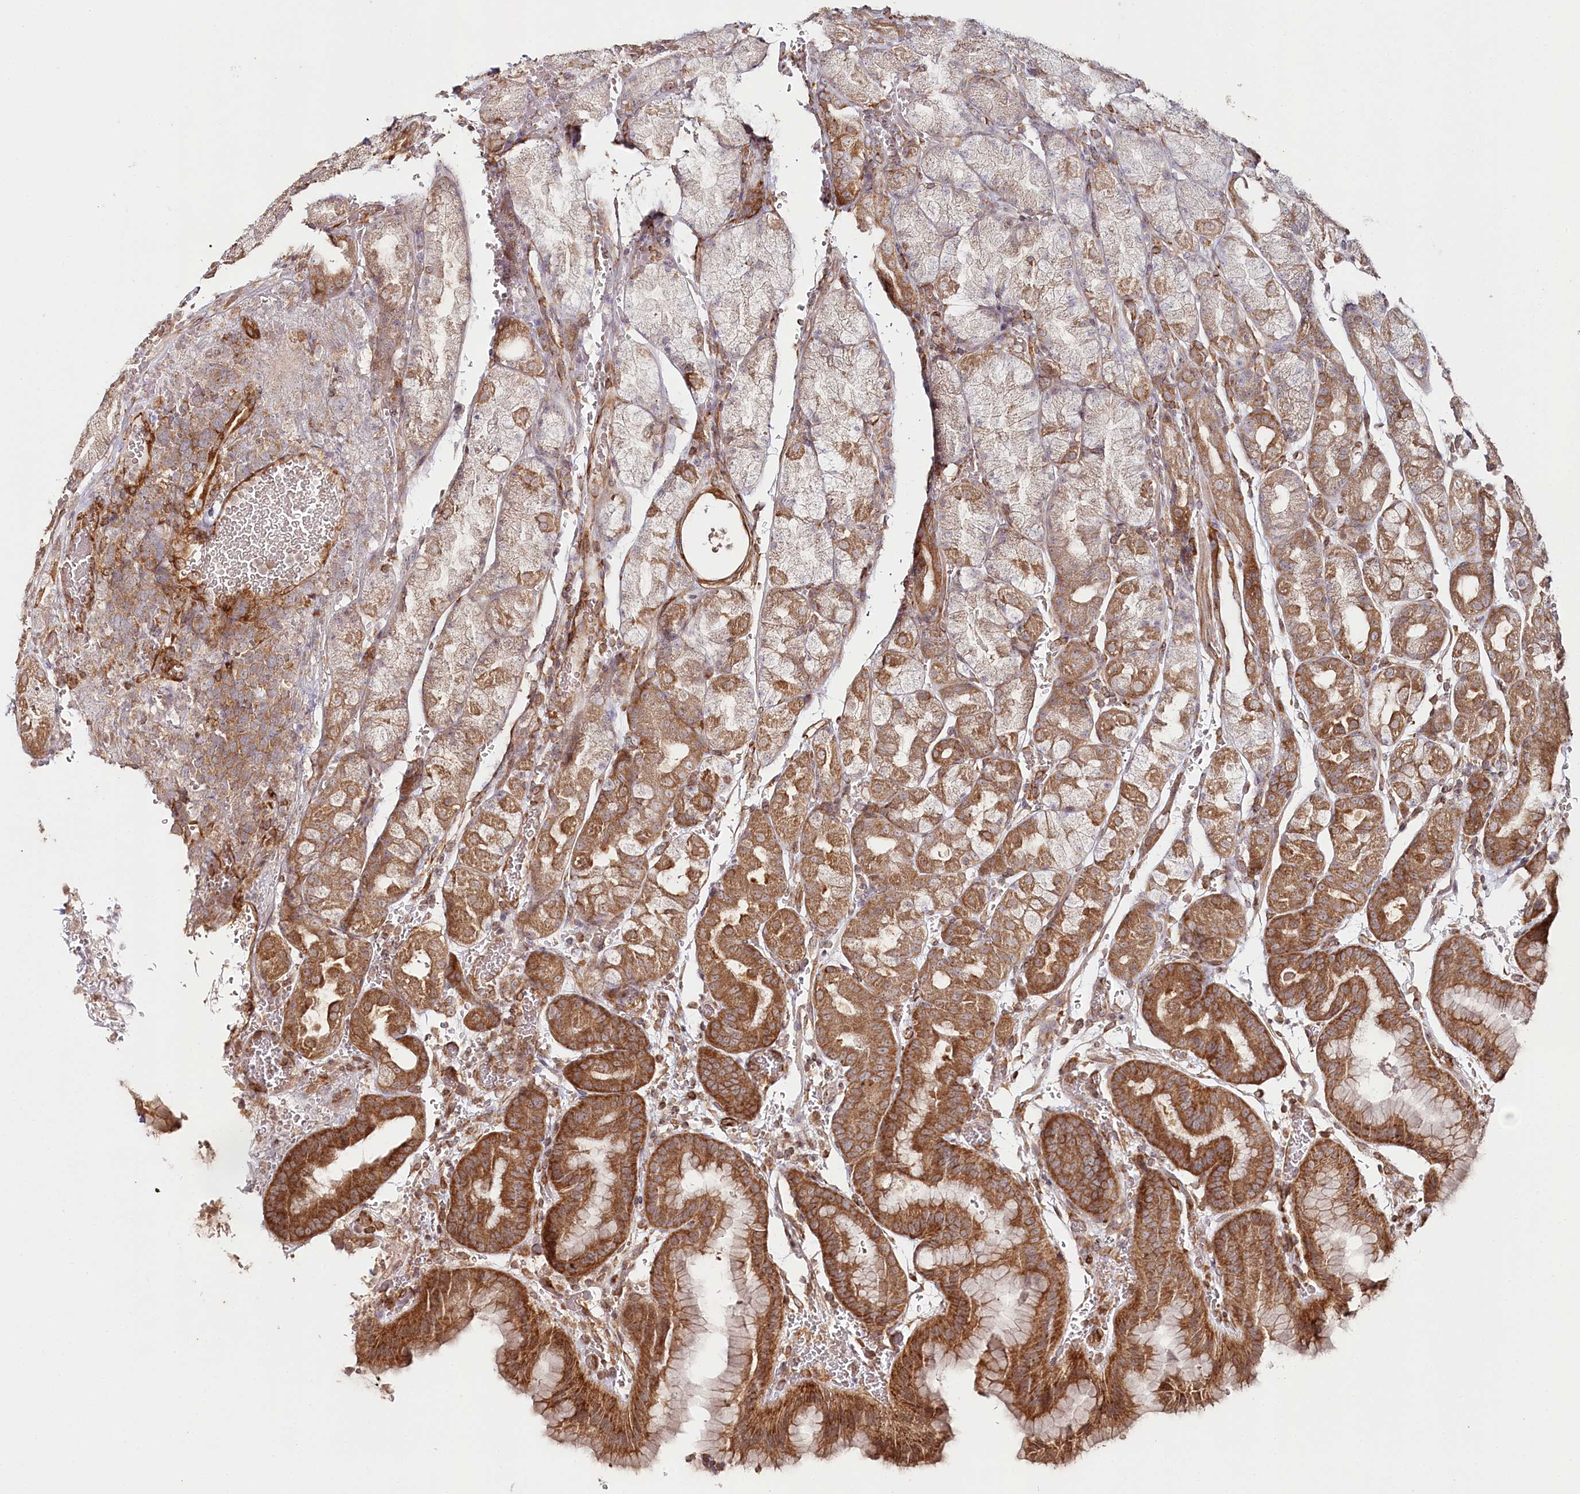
{"staining": {"intensity": "moderate", "quantity": "25%-75%", "location": "cytoplasmic/membranous"}, "tissue": "stomach", "cell_type": "Glandular cells", "image_type": "normal", "snomed": [{"axis": "morphology", "description": "Normal tissue, NOS"}, {"axis": "morphology", "description": "Carcinoid, malignant, NOS"}, {"axis": "topography", "description": "Stomach, upper"}], "caption": "This histopathology image displays immunohistochemistry staining of unremarkable stomach, with medium moderate cytoplasmic/membranous staining in approximately 25%-75% of glandular cells.", "gene": "OTUD4", "patient": {"sex": "male", "age": 39}}